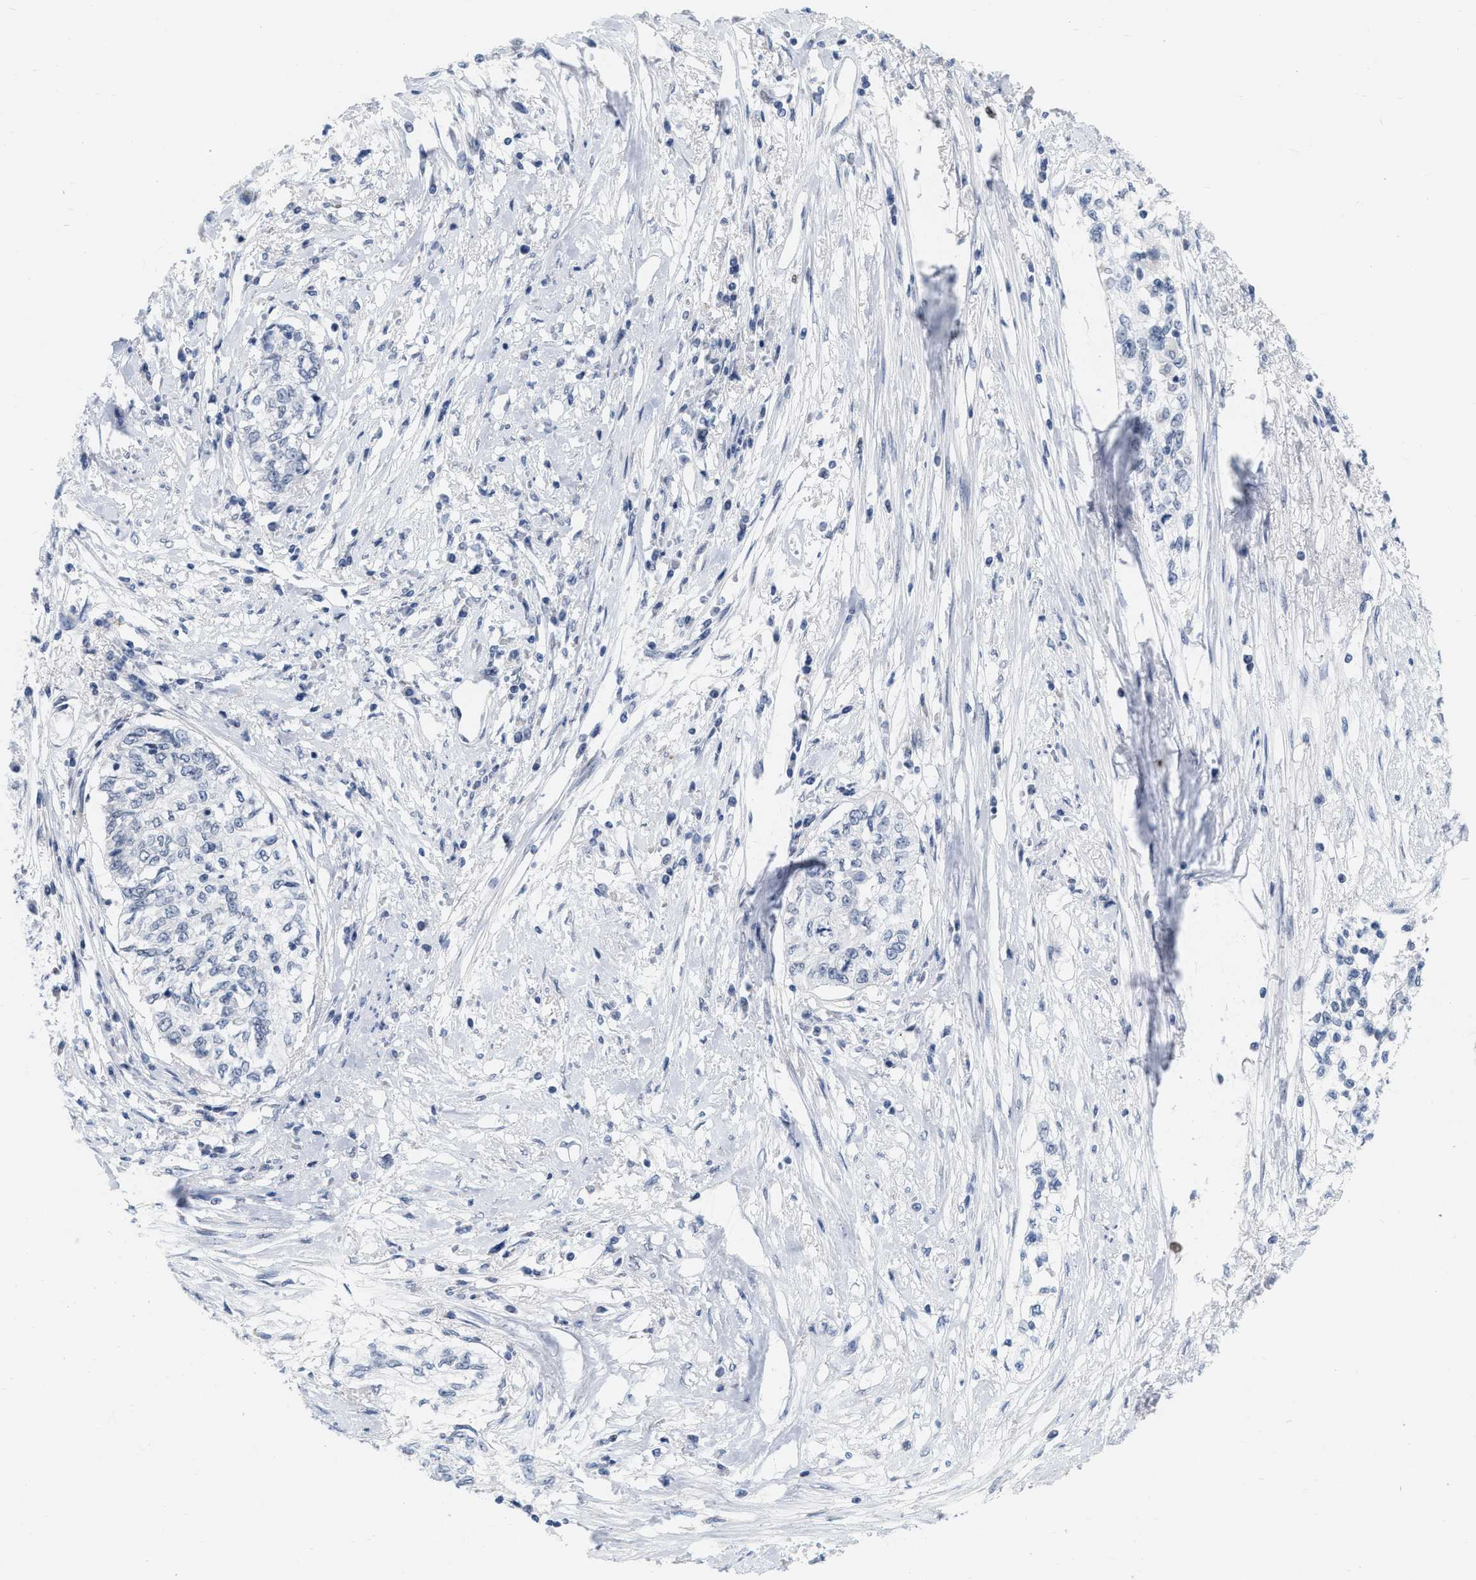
{"staining": {"intensity": "negative", "quantity": "none", "location": "none"}, "tissue": "cervical cancer", "cell_type": "Tumor cells", "image_type": "cancer", "snomed": [{"axis": "morphology", "description": "Squamous cell carcinoma, NOS"}, {"axis": "topography", "description": "Cervix"}], "caption": "Immunohistochemistry (IHC) of cervical cancer reveals no expression in tumor cells.", "gene": "XIRP1", "patient": {"sex": "female", "age": 57}}